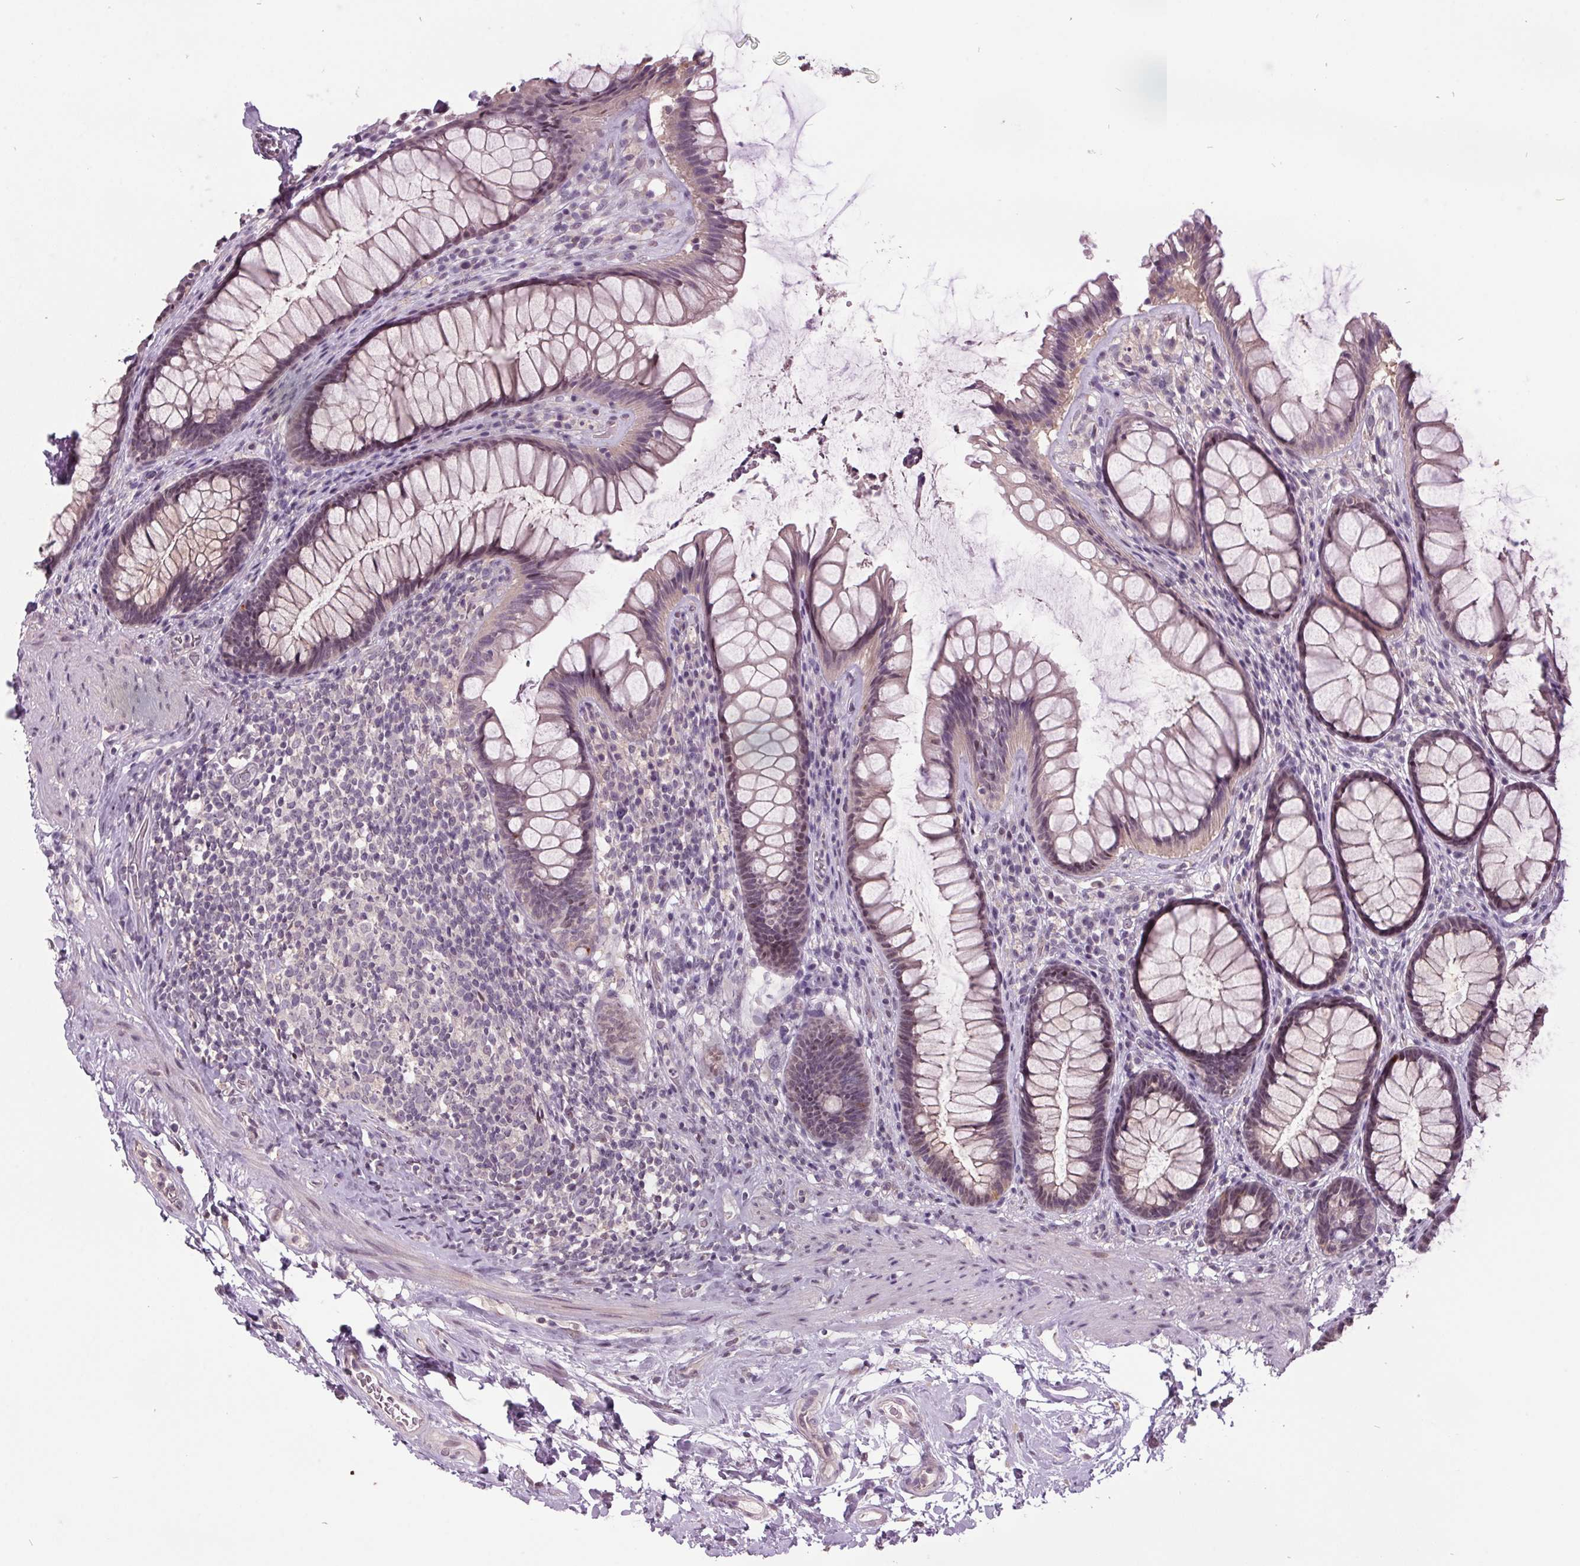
{"staining": {"intensity": "weak", "quantity": "<25%", "location": "cytoplasmic/membranous,nuclear"}, "tissue": "rectum", "cell_type": "Glandular cells", "image_type": "normal", "snomed": [{"axis": "morphology", "description": "Normal tissue, NOS"}, {"axis": "topography", "description": "Rectum"}], "caption": "IHC of benign rectum shows no expression in glandular cells.", "gene": "C2orf16", "patient": {"sex": "male", "age": 72}}